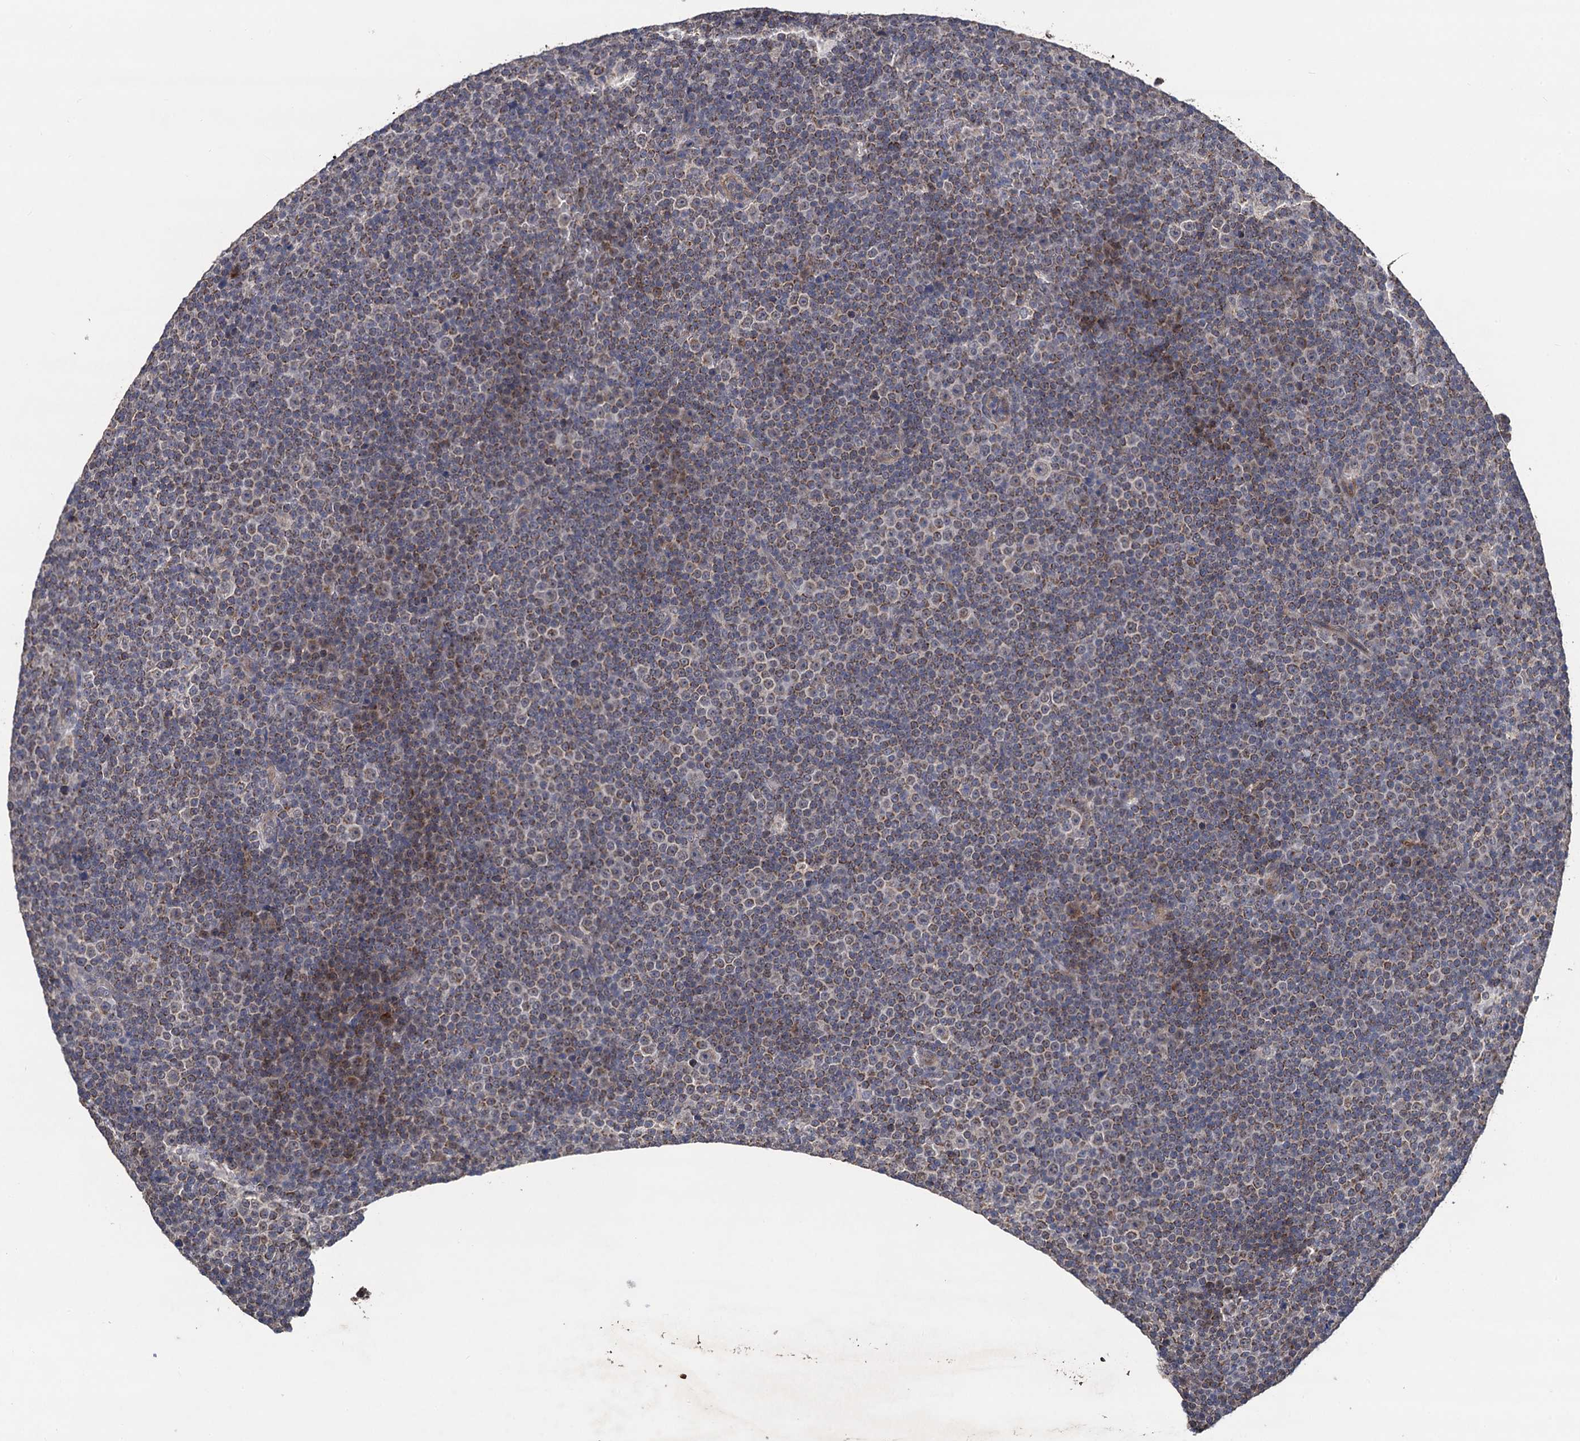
{"staining": {"intensity": "weak", "quantity": "25%-75%", "location": "cytoplasmic/membranous"}, "tissue": "lymphoma", "cell_type": "Tumor cells", "image_type": "cancer", "snomed": [{"axis": "morphology", "description": "Malignant lymphoma, non-Hodgkin's type, Low grade"}, {"axis": "topography", "description": "Lymph node"}], "caption": "Immunohistochemistry (IHC) histopathology image of low-grade malignant lymphoma, non-Hodgkin's type stained for a protein (brown), which reveals low levels of weak cytoplasmic/membranous positivity in about 25%-75% of tumor cells.", "gene": "PPTC7", "patient": {"sex": "female", "age": 67}}